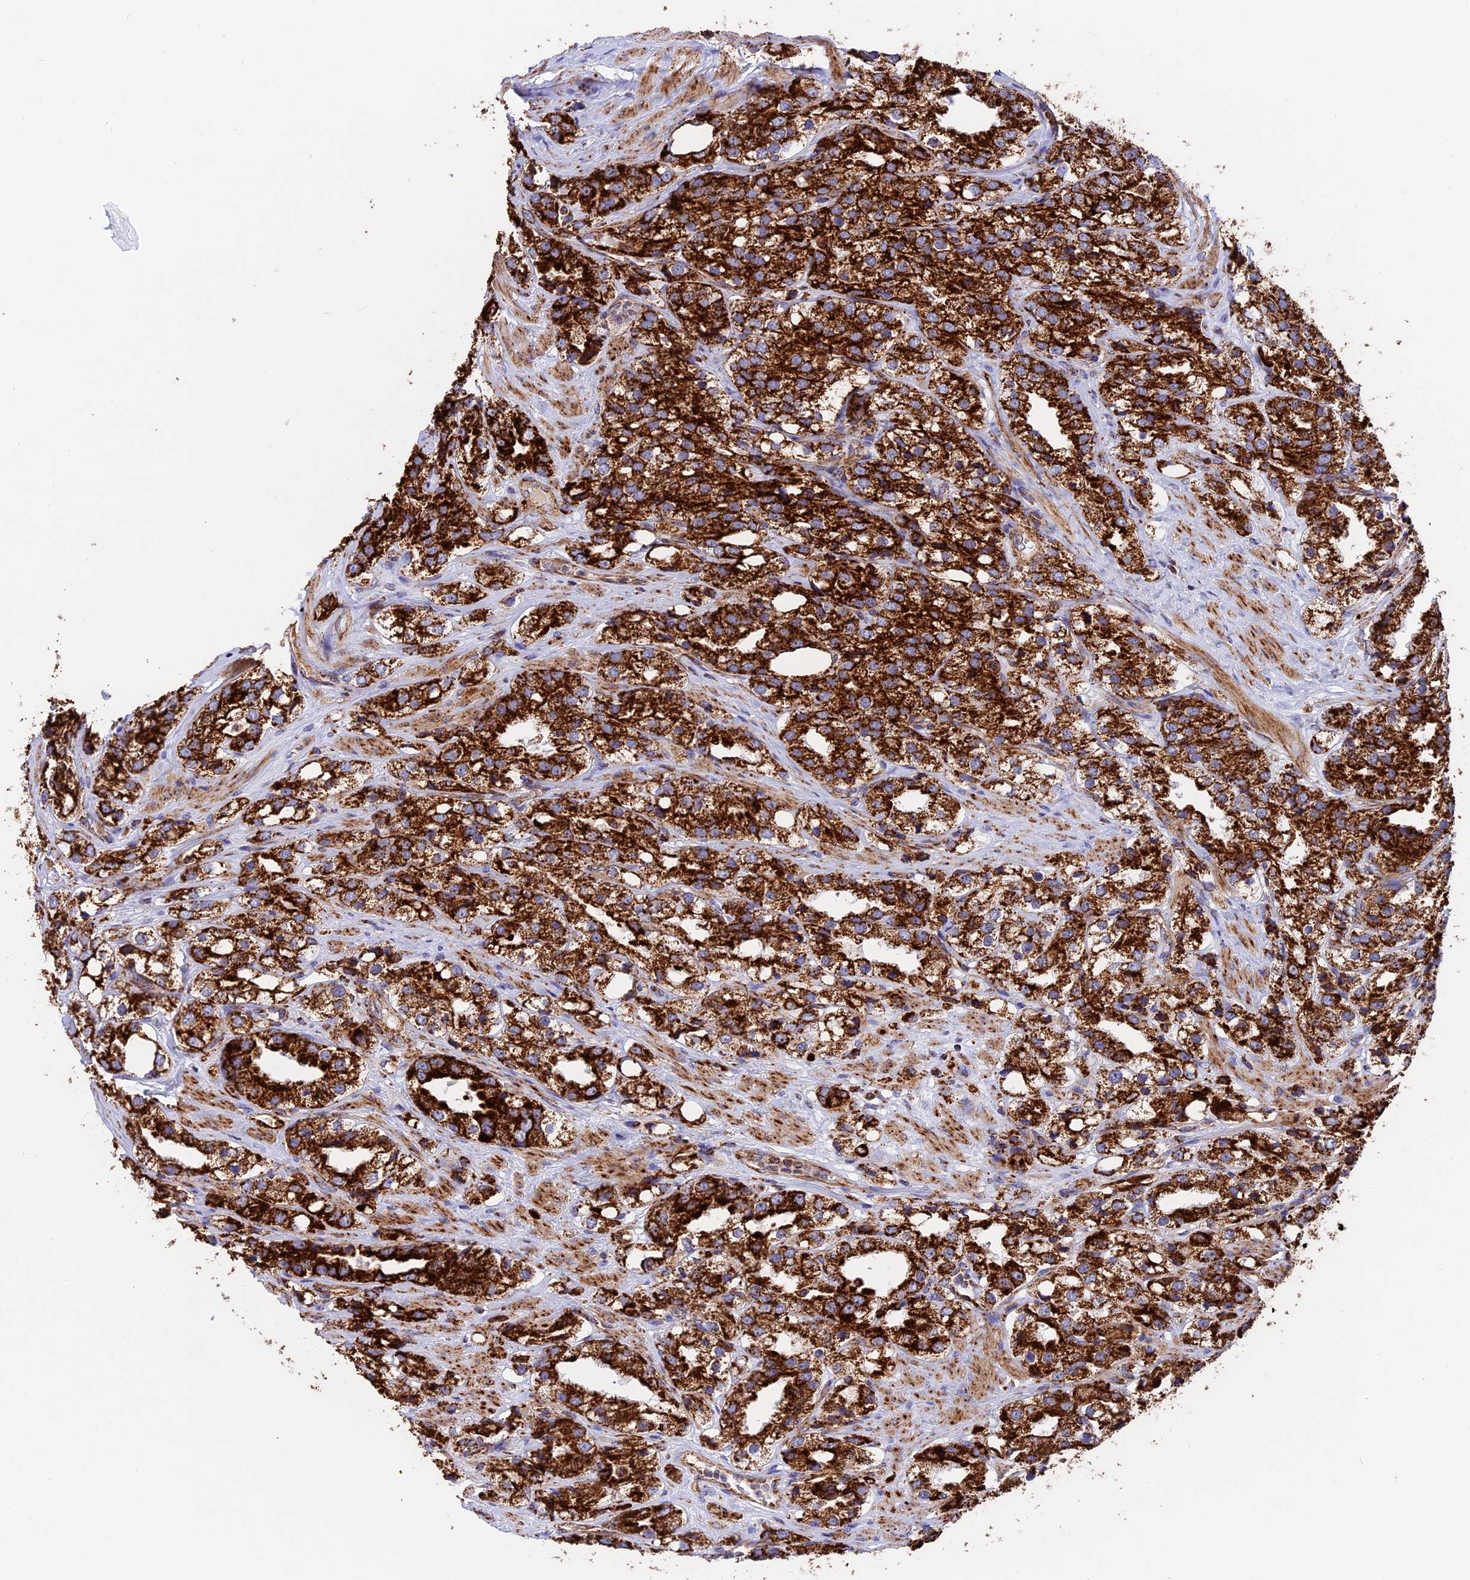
{"staining": {"intensity": "strong", "quantity": ">75%", "location": "cytoplasmic/membranous"}, "tissue": "prostate cancer", "cell_type": "Tumor cells", "image_type": "cancer", "snomed": [{"axis": "morphology", "description": "Adenocarcinoma, NOS"}, {"axis": "topography", "description": "Prostate"}], "caption": "Prostate adenocarcinoma stained with DAB immunohistochemistry exhibits high levels of strong cytoplasmic/membranous staining in approximately >75% of tumor cells.", "gene": "UQCRB", "patient": {"sex": "male", "age": 79}}